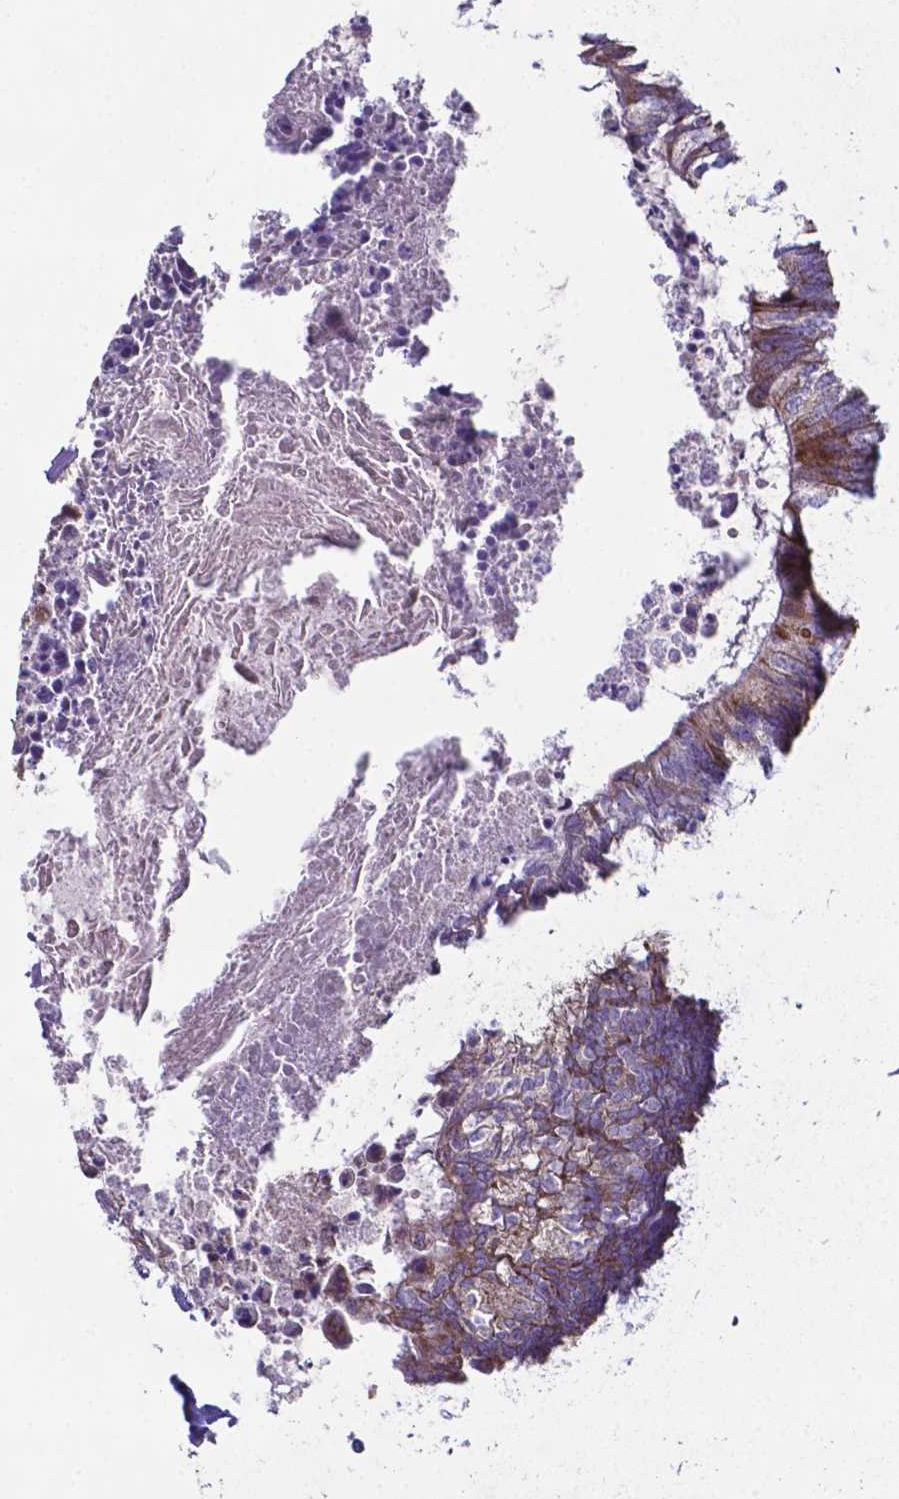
{"staining": {"intensity": "moderate", "quantity": ">75%", "location": "cytoplasmic/membranous"}, "tissue": "colorectal cancer", "cell_type": "Tumor cells", "image_type": "cancer", "snomed": [{"axis": "morphology", "description": "Adenocarcinoma, NOS"}, {"axis": "topography", "description": "Colon"}, {"axis": "topography", "description": "Rectum"}], "caption": "High-power microscopy captured an IHC image of colorectal cancer, revealing moderate cytoplasmic/membranous staining in approximately >75% of tumor cells.", "gene": "TYRO3", "patient": {"sex": "male", "age": 57}}